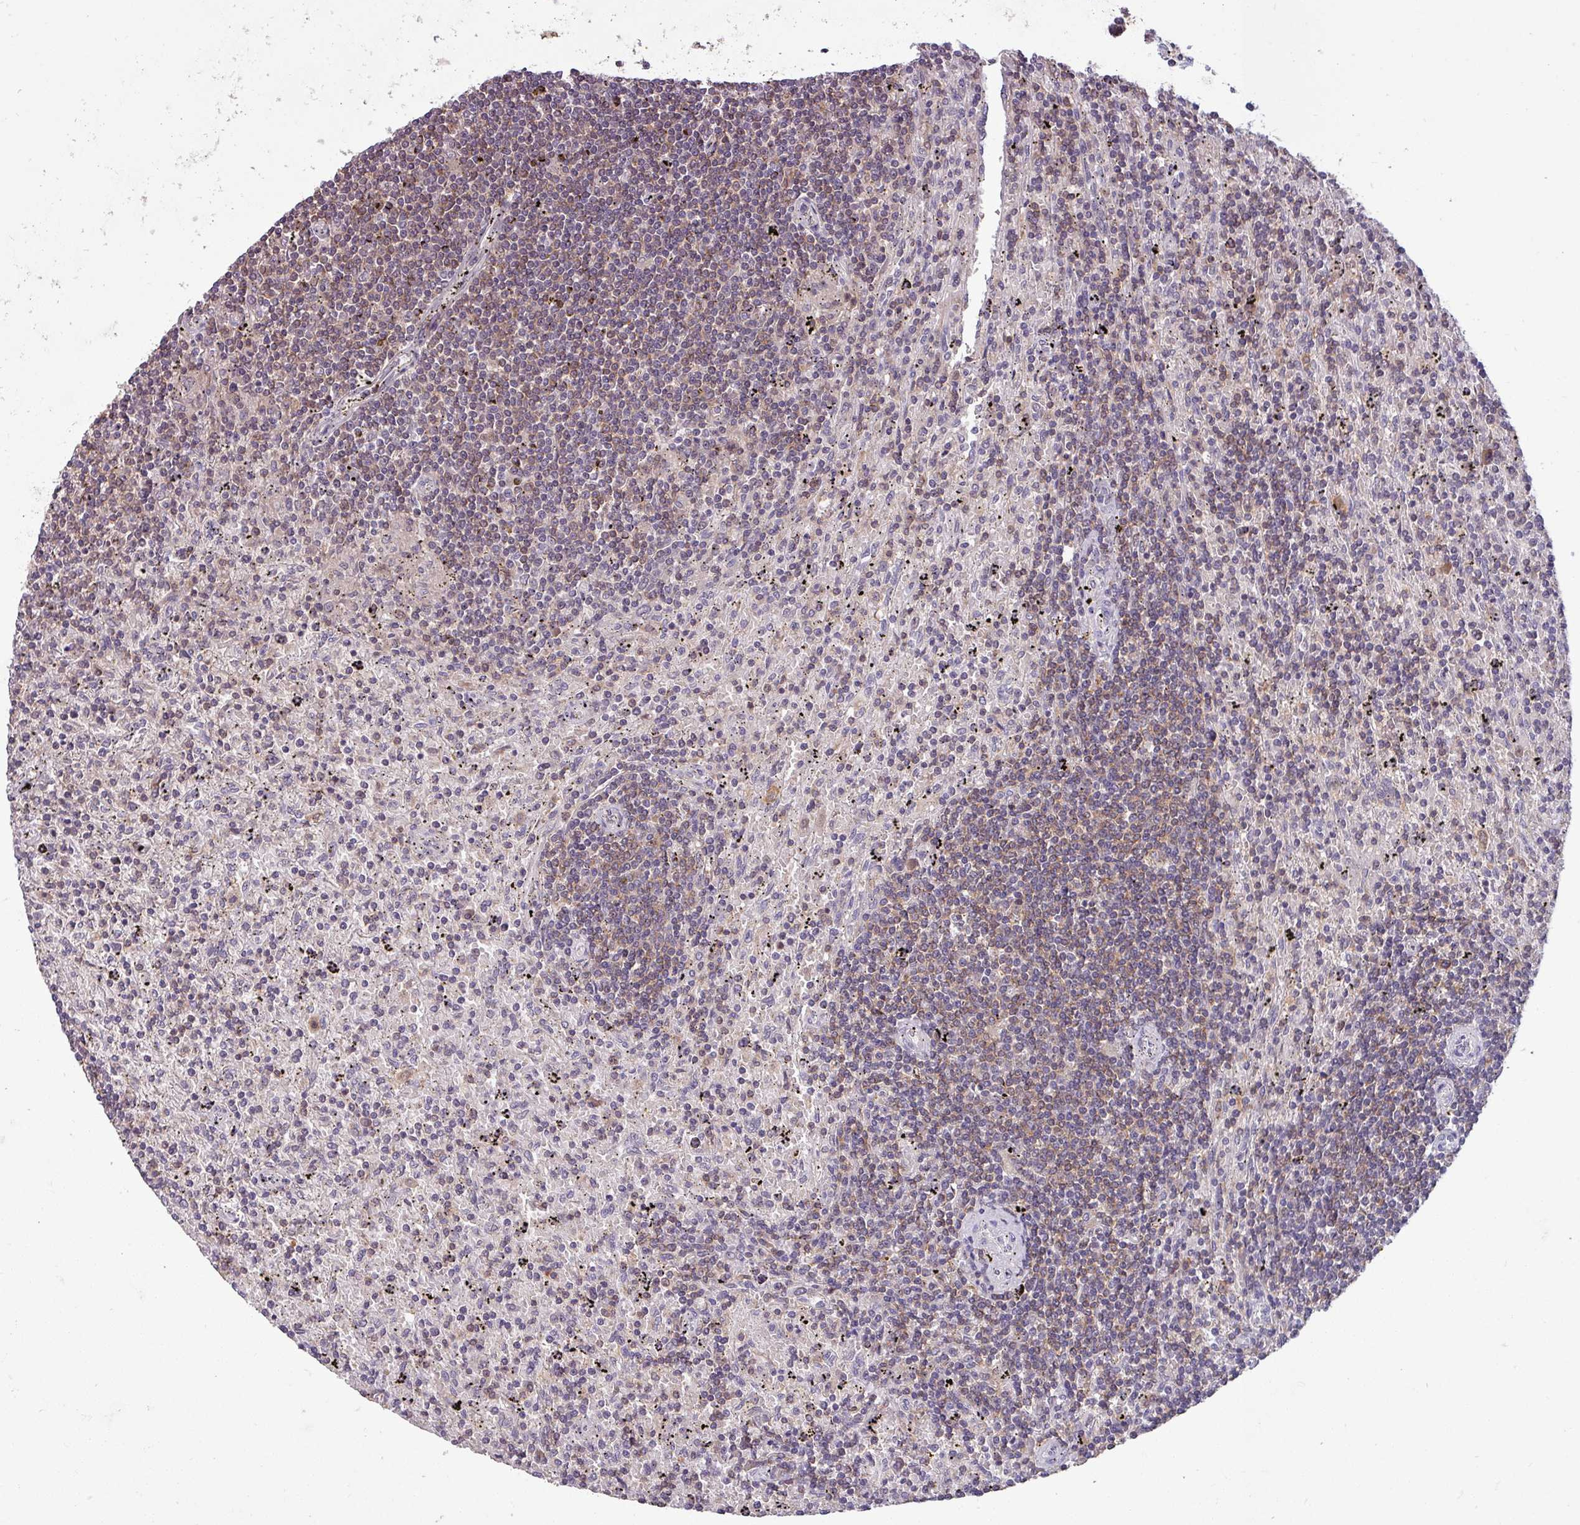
{"staining": {"intensity": "moderate", "quantity": "25%-75%", "location": "cytoplasmic/membranous"}, "tissue": "lymphoma", "cell_type": "Tumor cells", "image_type": "cancer", "snomed": [{"axis": "morphology", "description": "Malignant lymphoma, non-Hodgkin's type, Low grade"}, {"axis": "topography", "description": "Spleen"}], "caption": "Lymphoma stained for a protein demonstrates moderate cytoplasmic/membranous positivity in tumor cells. Nuclei are stained in blue.", "gene": "PRRX1", "patient": {"sex": "male", "age": 76}}